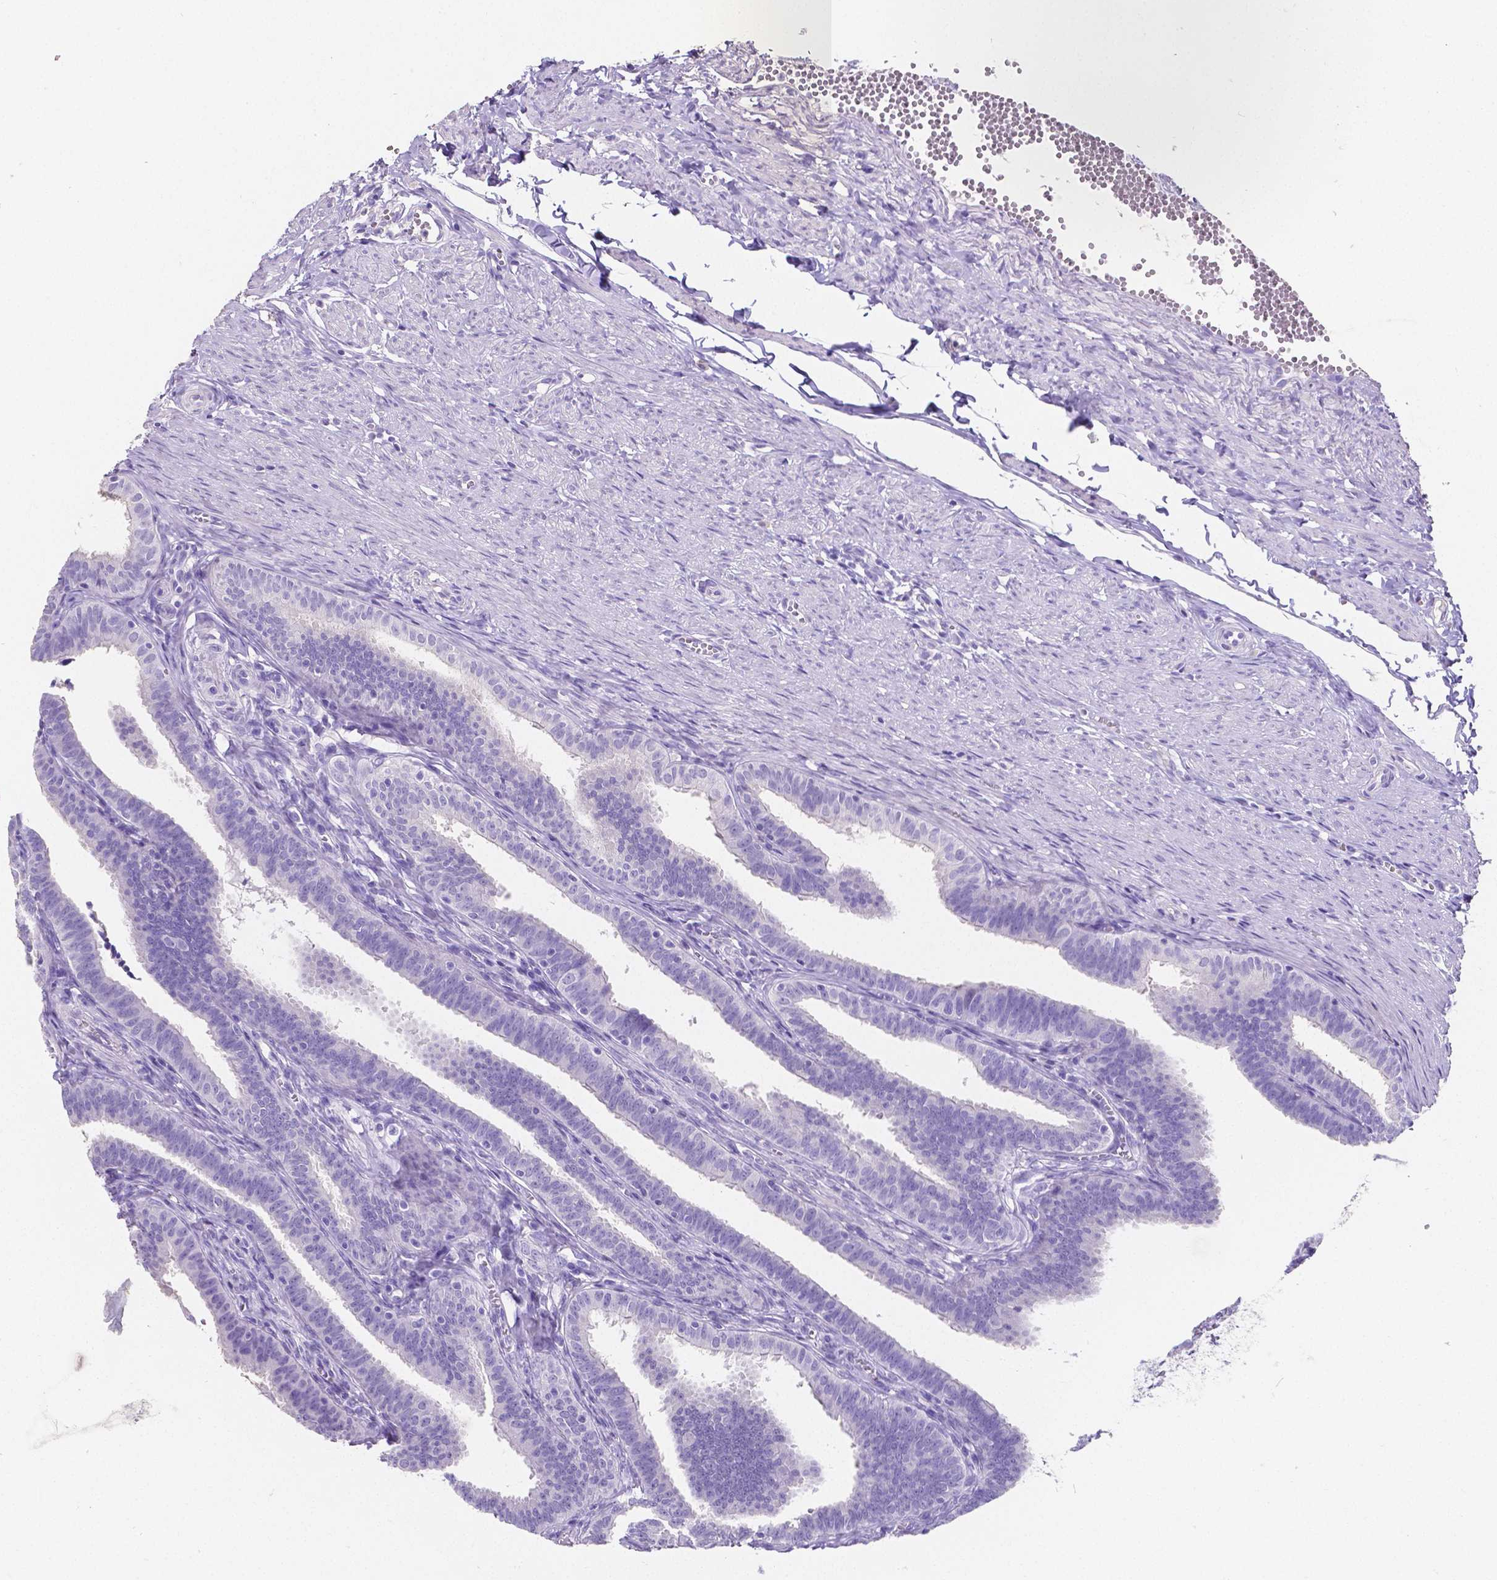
{"staining": {"intensity": "negative", "quantity": "none", "location": "none"}, "tissue": "fallopian tube", "cell_type": "Glandular cells", "image_type": "normal", "snomed": [{"axis": "morphology", "description": "Normal tissue, NOS"}, {"axis": "topography", "description": "Fallopian tube"}], "caption": "A photomicrograph of human fallopian tube is negative for staining in glandular cells. (DAB (3,3'-diaminobenzidine) immunohistochemistry, high magnification).", "gene": "SATB2", "patient": {"sex": "female", "age": 25}}